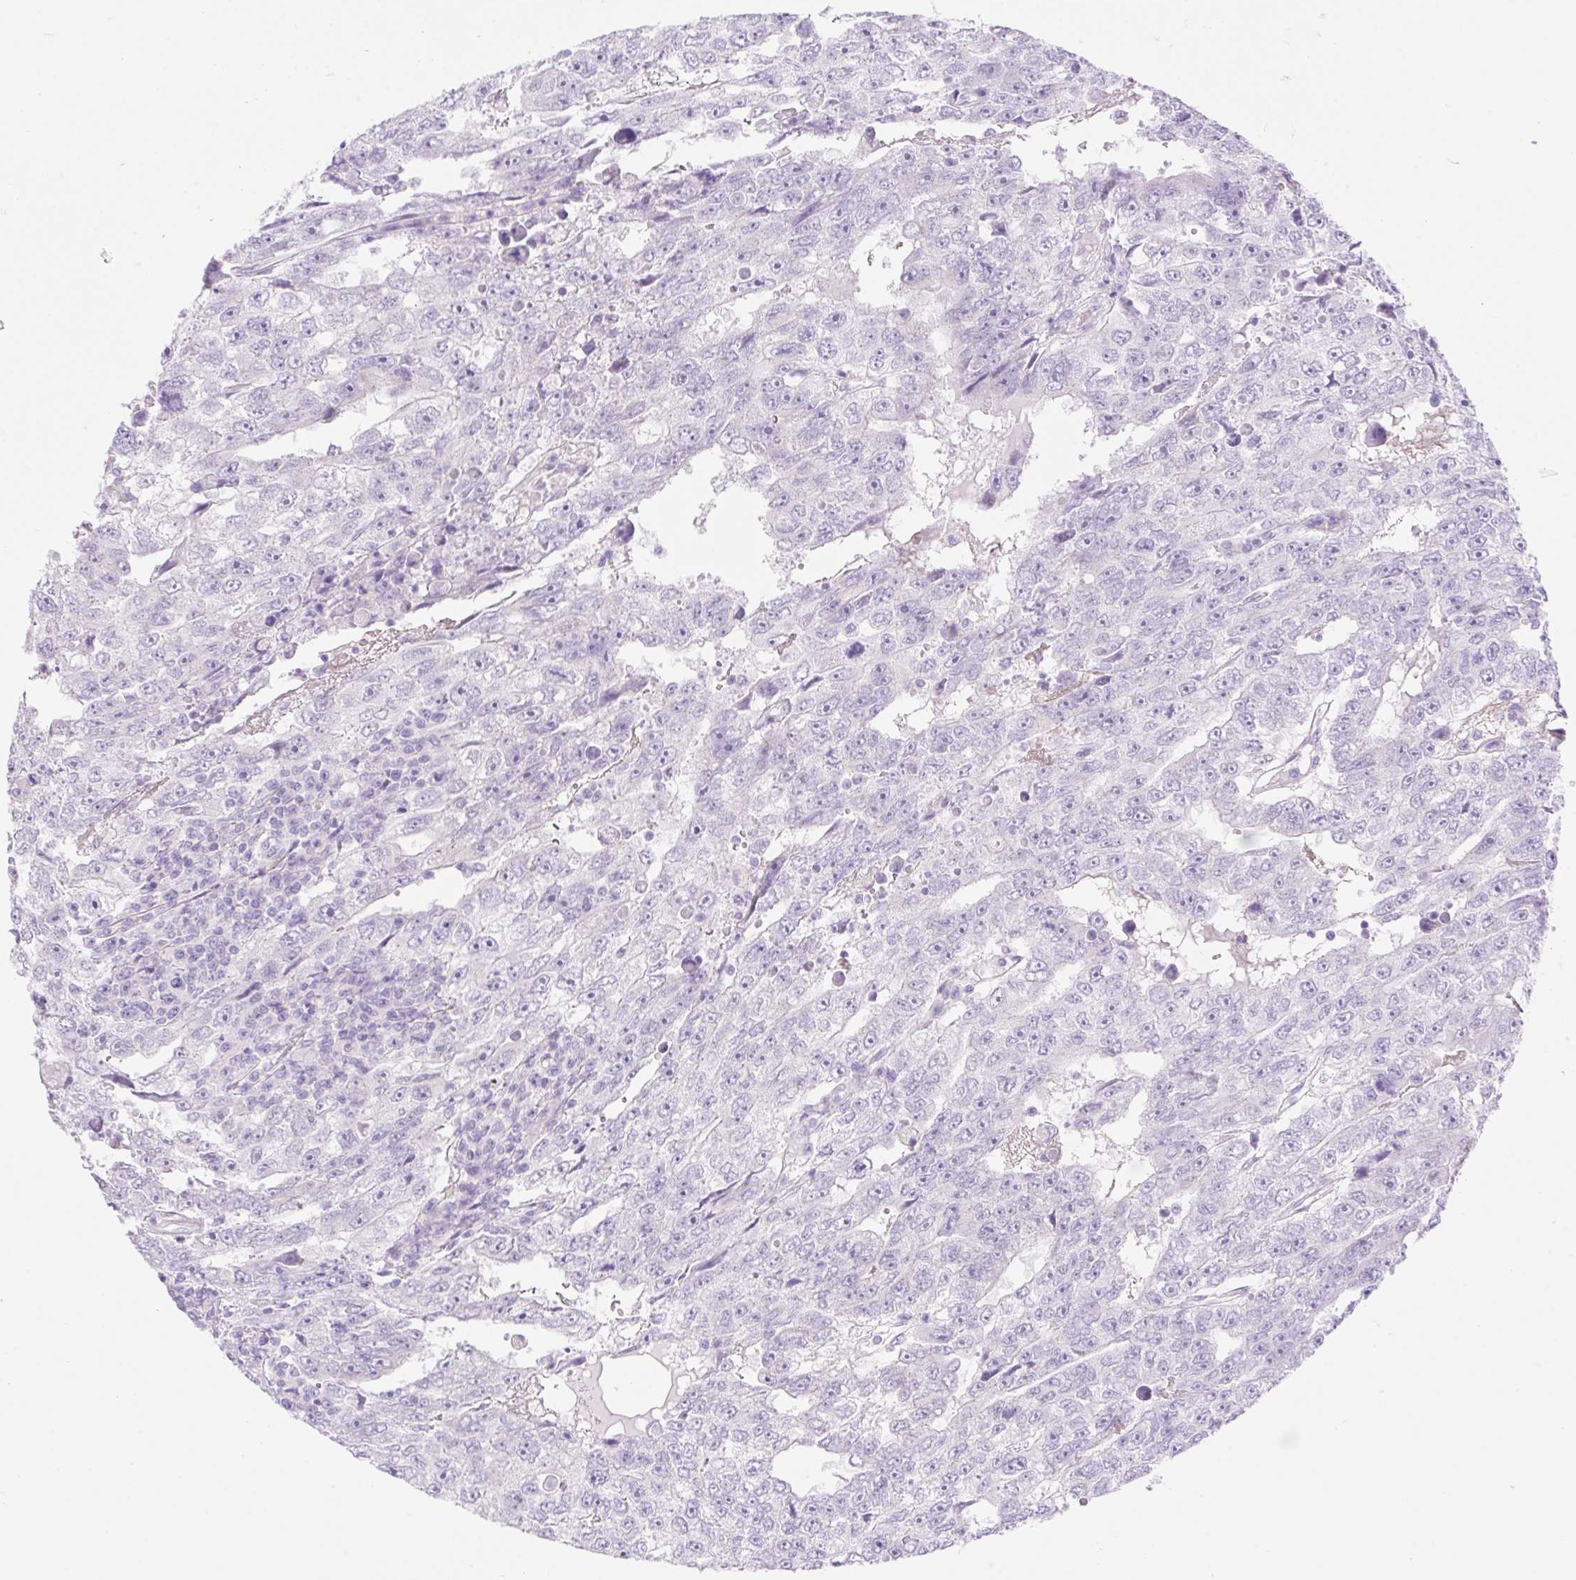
{"staining": {"intensity": "negative", "quantity": "none", "location": "none"}, "tissue": "testis cancer", "cell_type": "Tumor cells", "image_type": "cancer", "snomed": [{"axis": "morphology", "description": "Carcinoma, Embryonal, NOS"}, {"axis": "topography", "description": "Testis"}], "caption": "This image is of testis embryonal carcinoma stained with immunohistochemistry (IHC) to label a protein in brown with the nuclei are counter-stained blue. There is no staining in tumor cells.", "gene": "CDX1", "patient": {"sex": "male", "age": 20}}